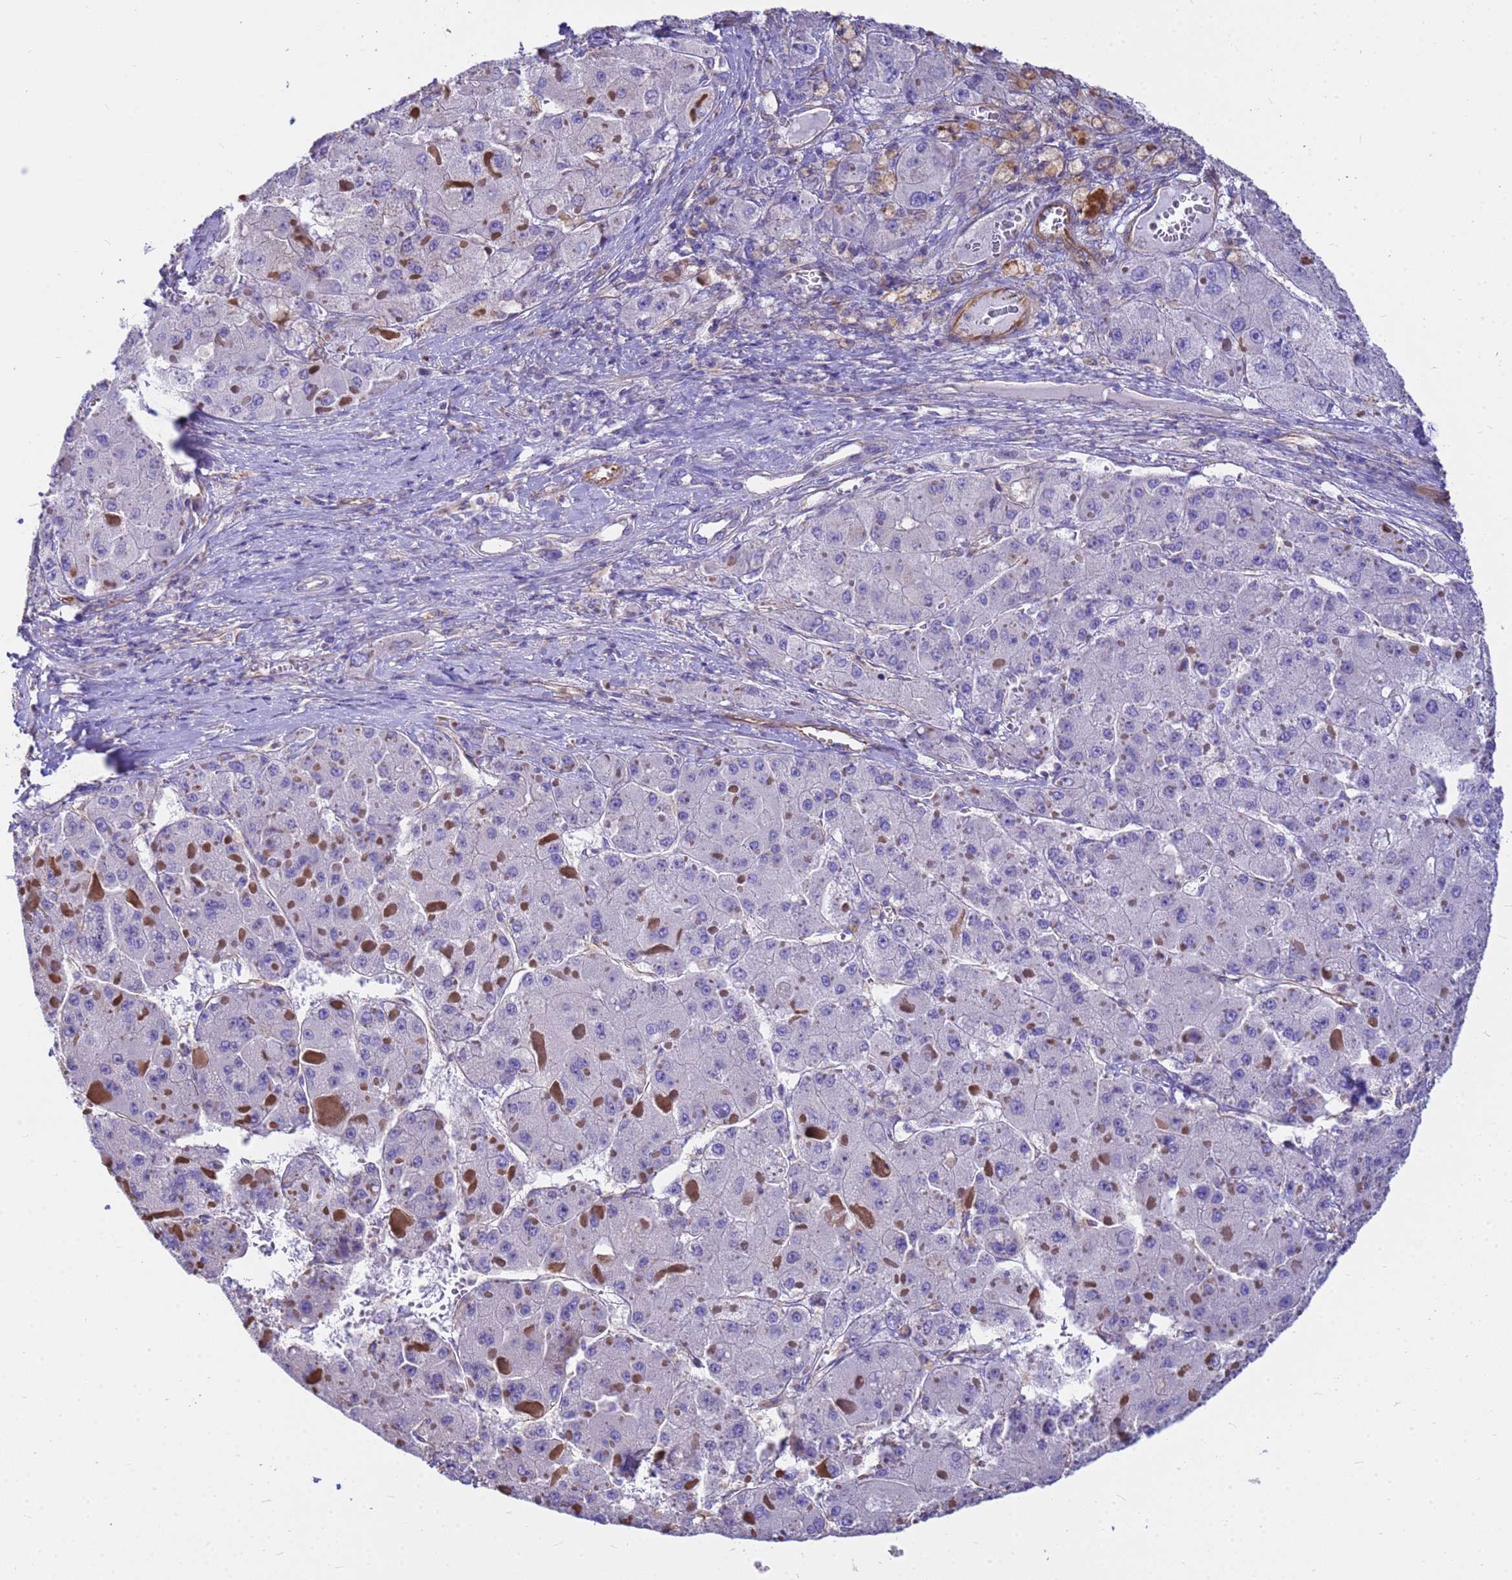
{"staining": {"intensity": "negative", "quantity": "none", "location": "none"}, "tissue": "liver cancer", "cell_type": "Tumor cells", "image_type": "cancer", "snomed": [{"axis": "morphology", "description": "Carcinoma, Hepatocellular, NOS"}, {"axis": "topography", "description": "Liver"}], "caption": "There is no significant staining in tumor cells of liver cancer (hepatocellular carcinoma).", "gene": "TCEAL3", "patient": {"sex": "female", "age": 73}}